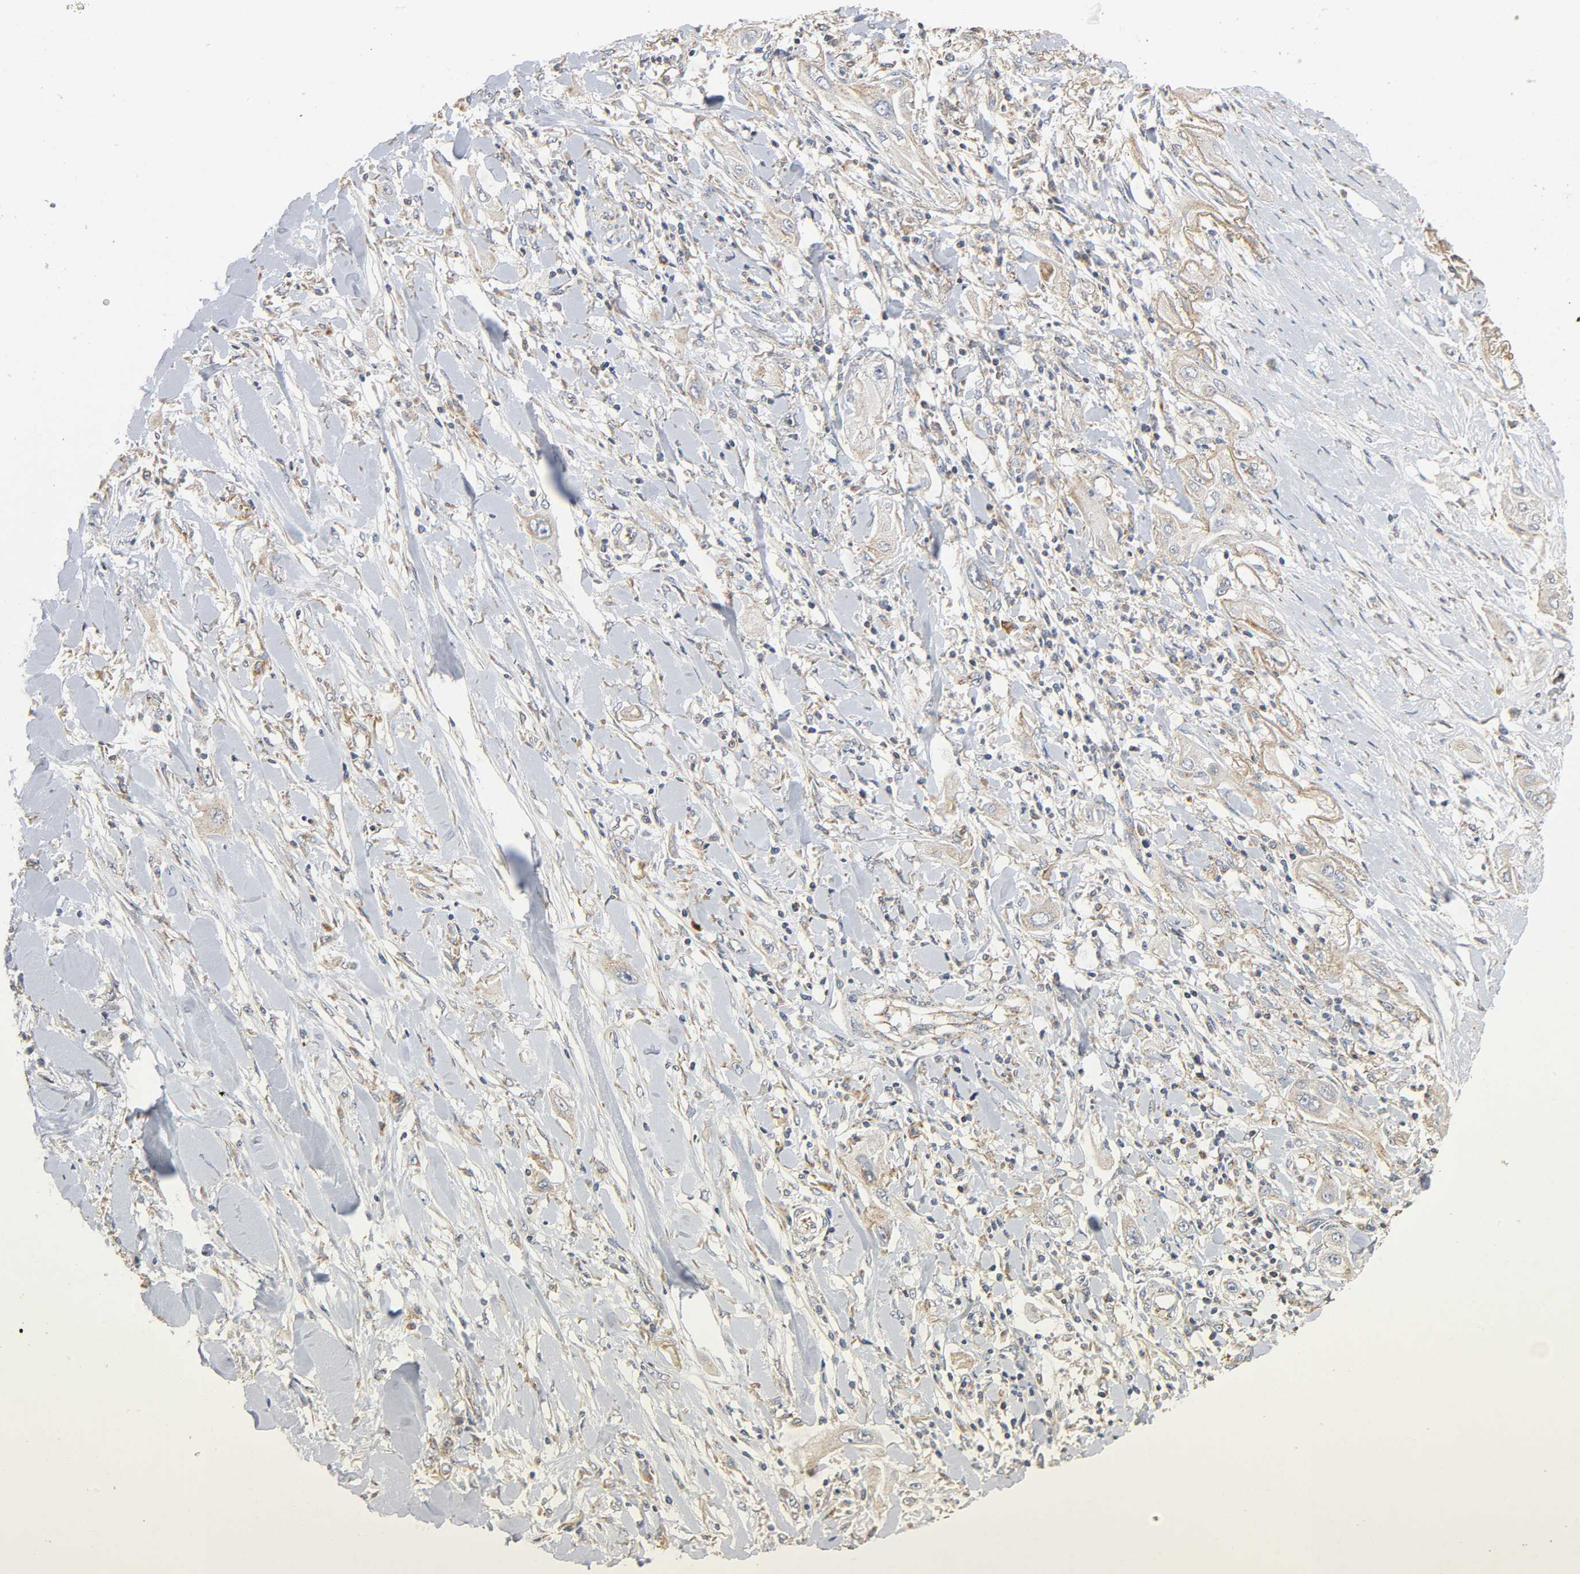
{"staining": {"intensity": "weak", "quantity": "<25%", "location": "cytoplasmic/membranous"}, "tissue": "lung cancer", "cell_type": "Tumor cells", "image_type": "cancer", "snomed": [{"axis": "morphology", "description": "Squamous cell carcinoma, NOS"}, {"axis": "topography", "description": "Lung"}], "caption": "IHC of human lung cancer (squamous cell carcinoma) displays no positivity in tumor cells. The staining is performed using DAB brown chromogen with nuclei counter-stained in using hematoxylin.", "gene": "NDUFS3", "patient": {"sex": "female", "age": 47}}